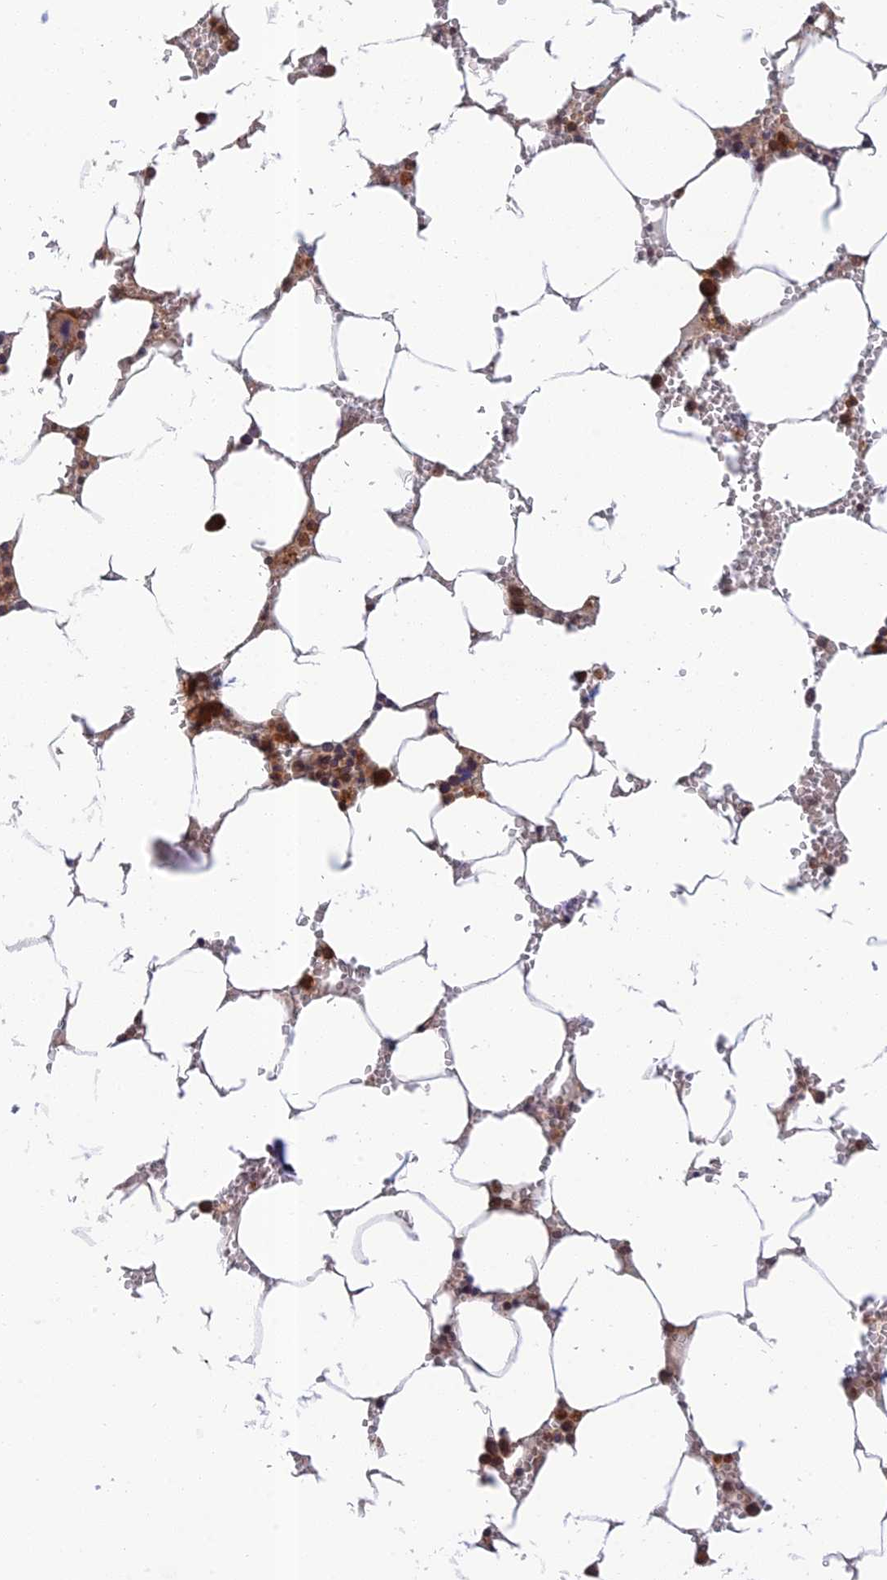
{"staining": {"intensity": "strong", "quantity": ">75%", "location": "cytoplasmic/membranous,nuclear"}, "tissue": "bone marrow", "cell_type": "Hematopoietic cells", "image_type": "normal", "snomed": [{"axis": "morphology", "description": "Normal tissue, NOS"}, {"axis": "topography", "description": "Bone marrow"}], "caption": "Immunohistochemistry (IHC) (DAB) staining of normal bone marrow displays strong cytoplasmic/membranous,nuclear protein positivity in approximately >75% of hematopoietic cells. (DAB = brown stain, brightfield microscopy at high magnification).", "gene": "REXO1", "patient": {"sex": "male", "age": 70}}